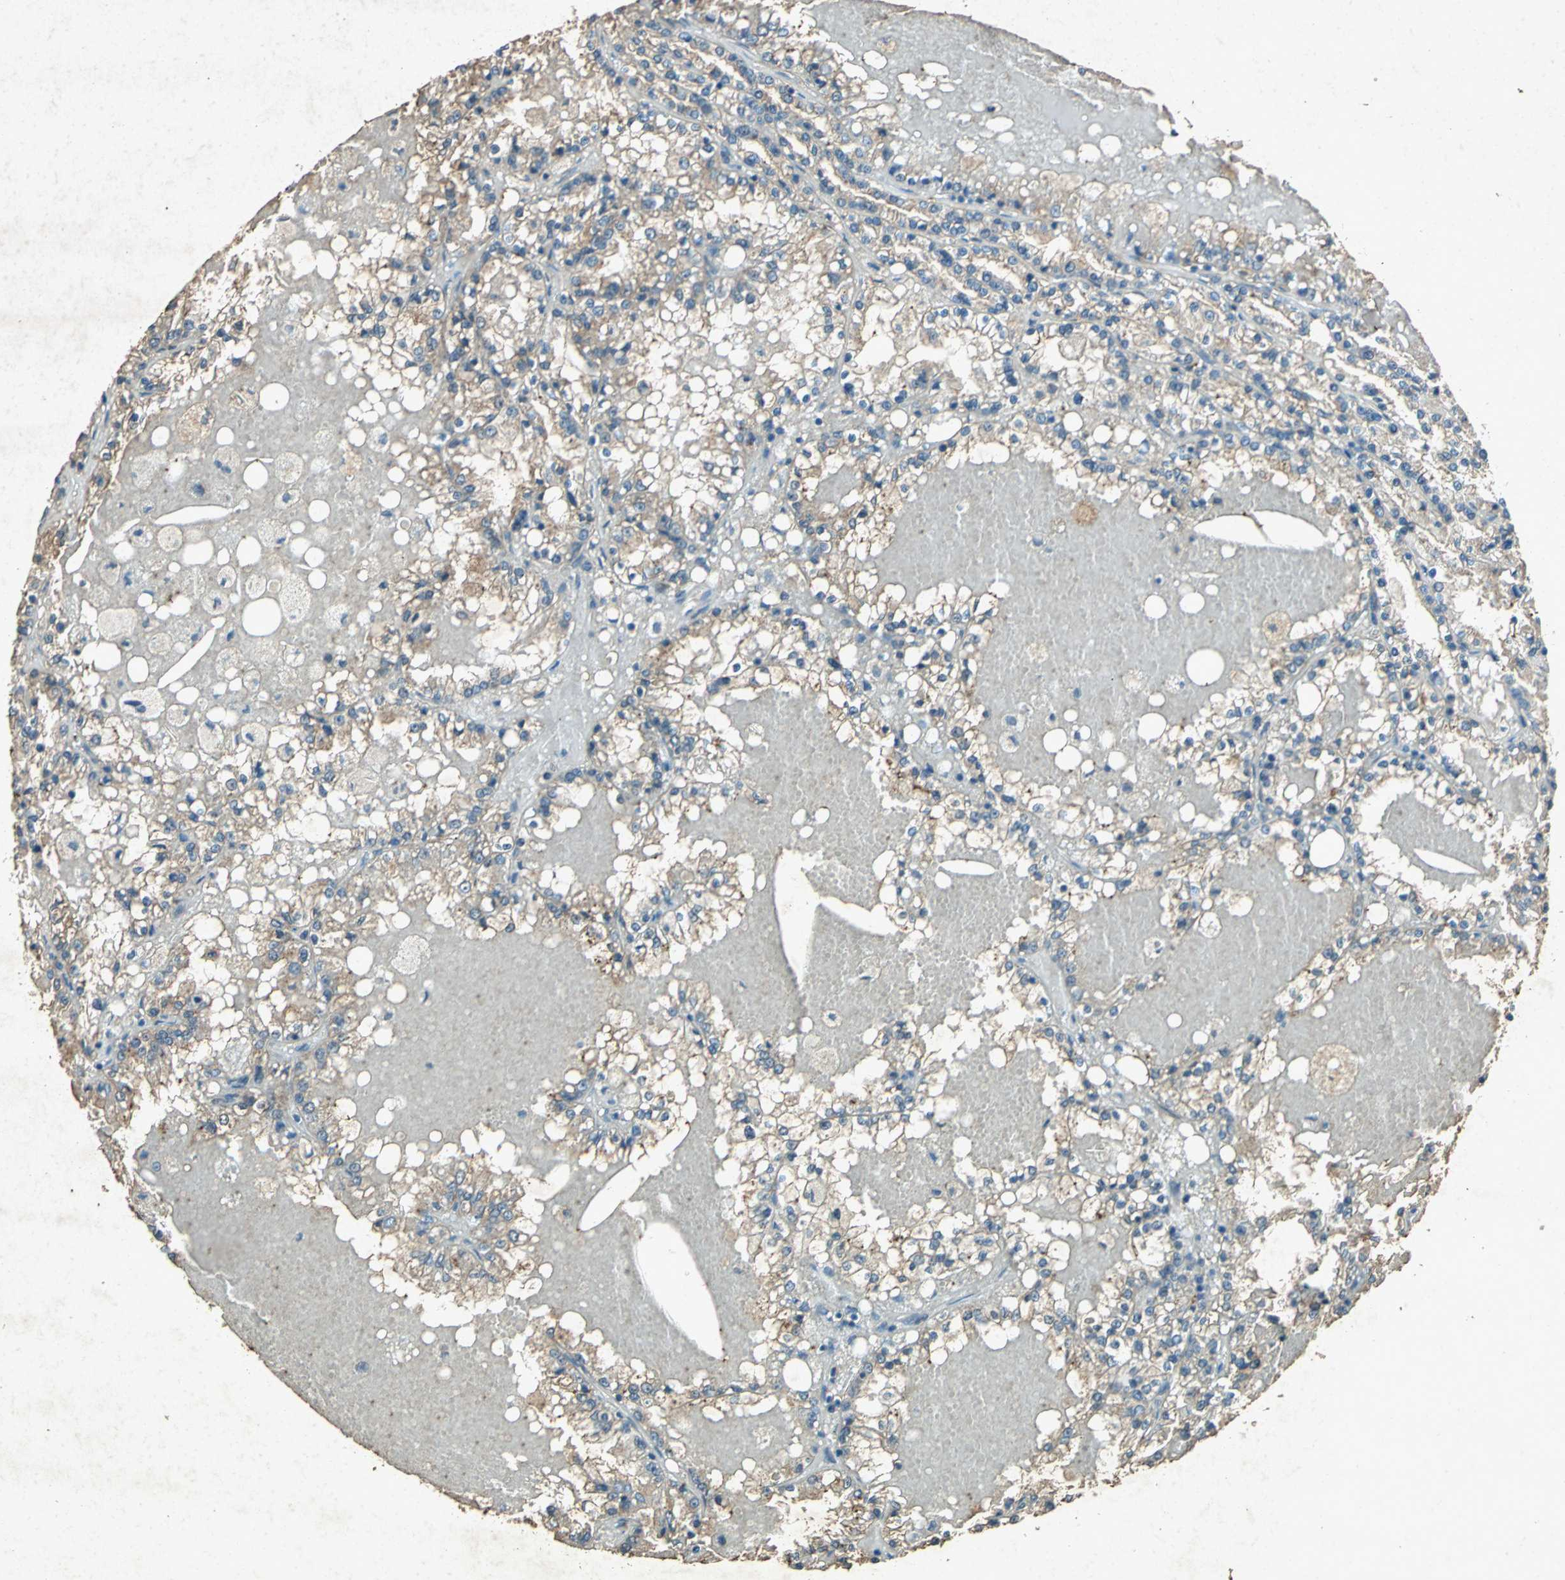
{"staining": {"intensity": "weak", "quantity": "<25%", "location": "cytoplasmic/membranous"}, "tissue": "renal cancer", "cell_type": "Tumor cells", "image_type": "cancer", "snomed": [{"axis": "morphology", "description": "Adenocarcinoma, NOS"}, {"axis": "topography", "description": "Kidney"}], "caption": "Immunohistochemical staining of human renal cancer (adenocarcinoma) demonstrates no significant staining in tumor cells.", "gene": "PSEN1", "patient": {"sex": "female", "age": 56}}